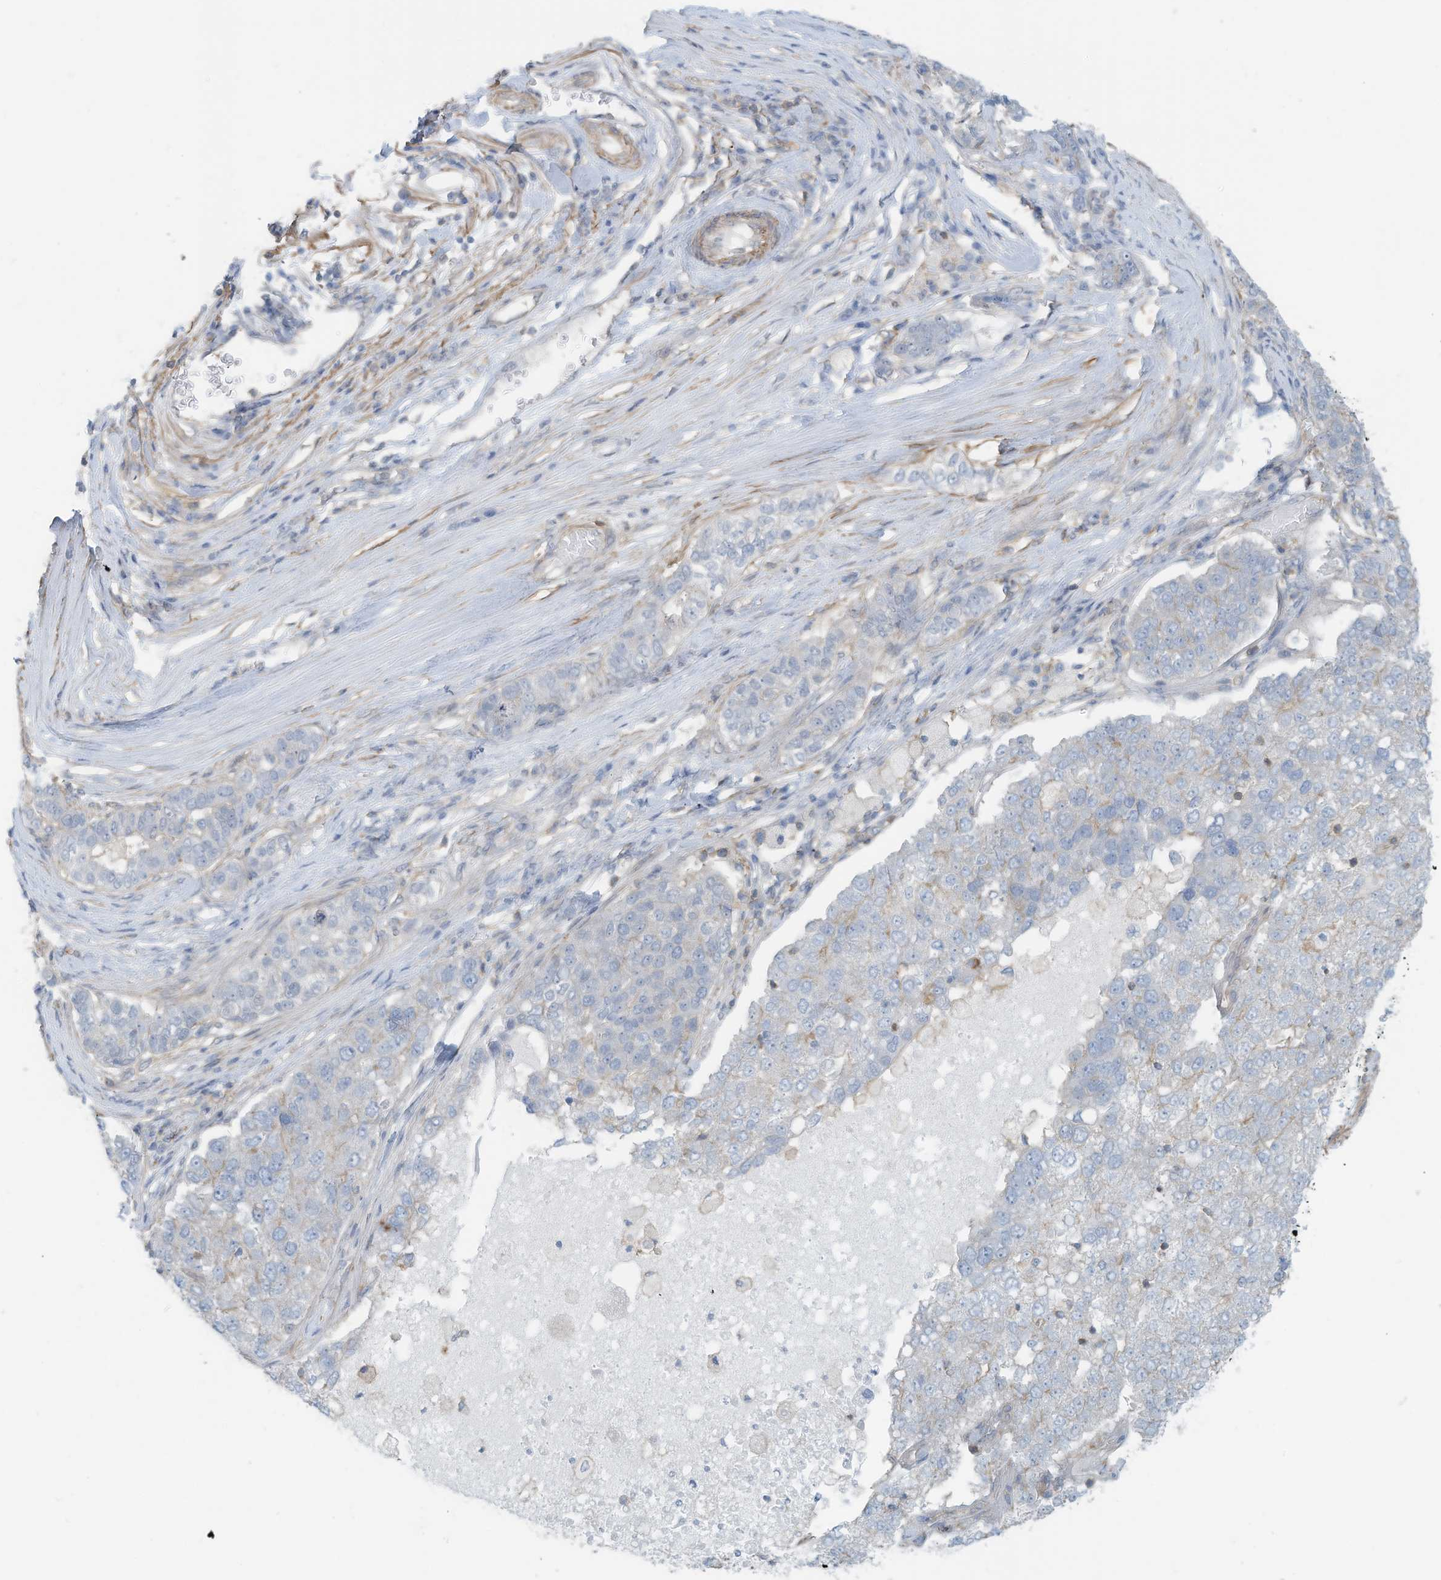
{"staining": {"intensity": "negative", "quantity": "none", "location": "none"}, "tissue": "pancreatic cancer", "cell_type": "Tumor cells", "image_type": "cancer", "snomed": [{"axis": "morphology", "description": "Adenocarcinoma, NOS"}, {"axis": "topography", "description": "Pancreas"}], "caption": "Immunohistochemistry (IHC) of human adenocarcinoma (pancreatic) displays no staining in tumor cells.", "gene": "ZNF846", "patient": {"sex": "female", "age": 61}}